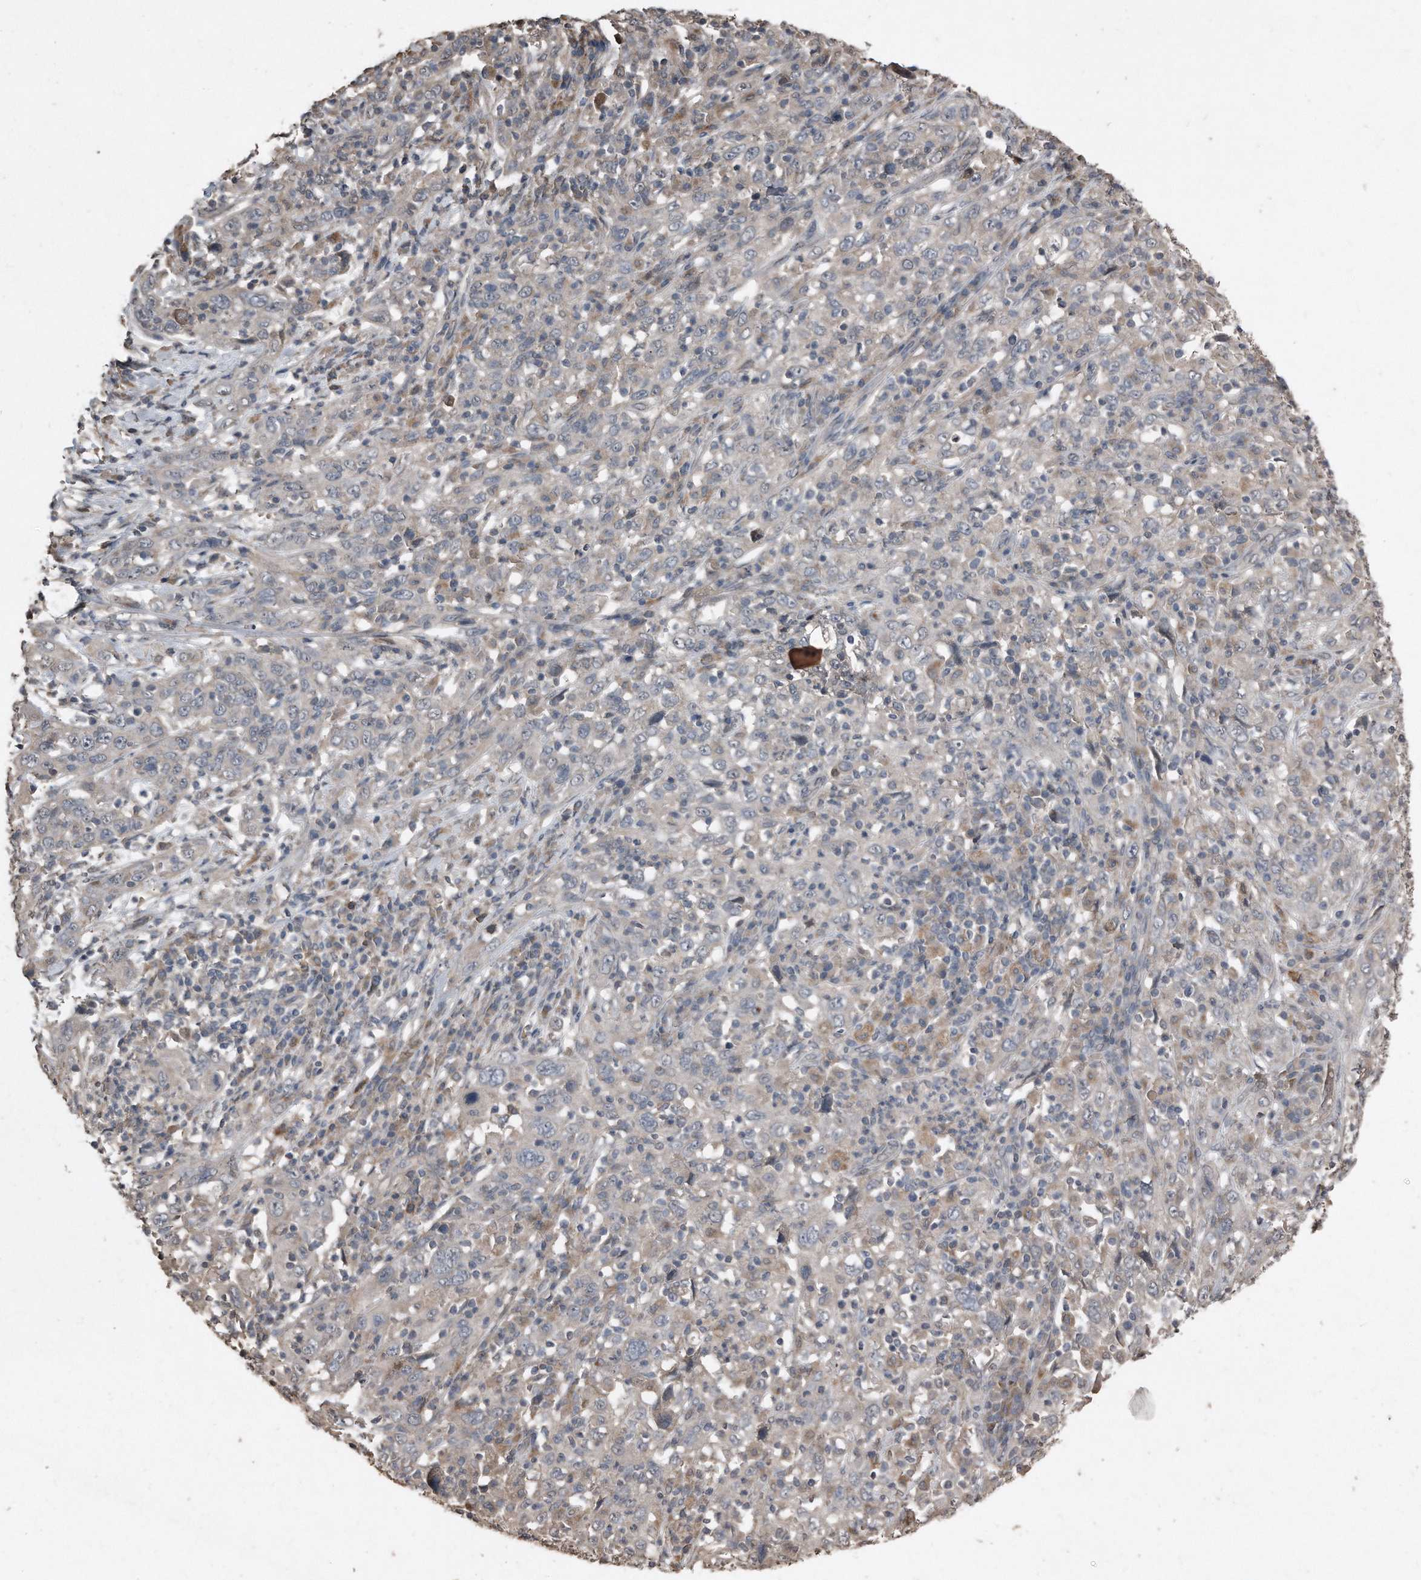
{"staining": {"intensity": "negative", "quantity": "none", "location": "none"}, "tissue": "cervical cancer", "cell_type": "Tumor cells", "image_type": "cancer", "snomed": [{"axis": "morphology", "description": "Squamous cell carcinoma, NOS"}, {"axis": "topography", "description": "Cervix"}], "caption": "DAB (3,3'-diaminobenzidine) immunohistochemical staining of squamous cell carcinoma (cervical) reveals no significant expression in tumor cells.", "gene": "ANKRD10", "patient": {"sex": "female", "age": 46}}